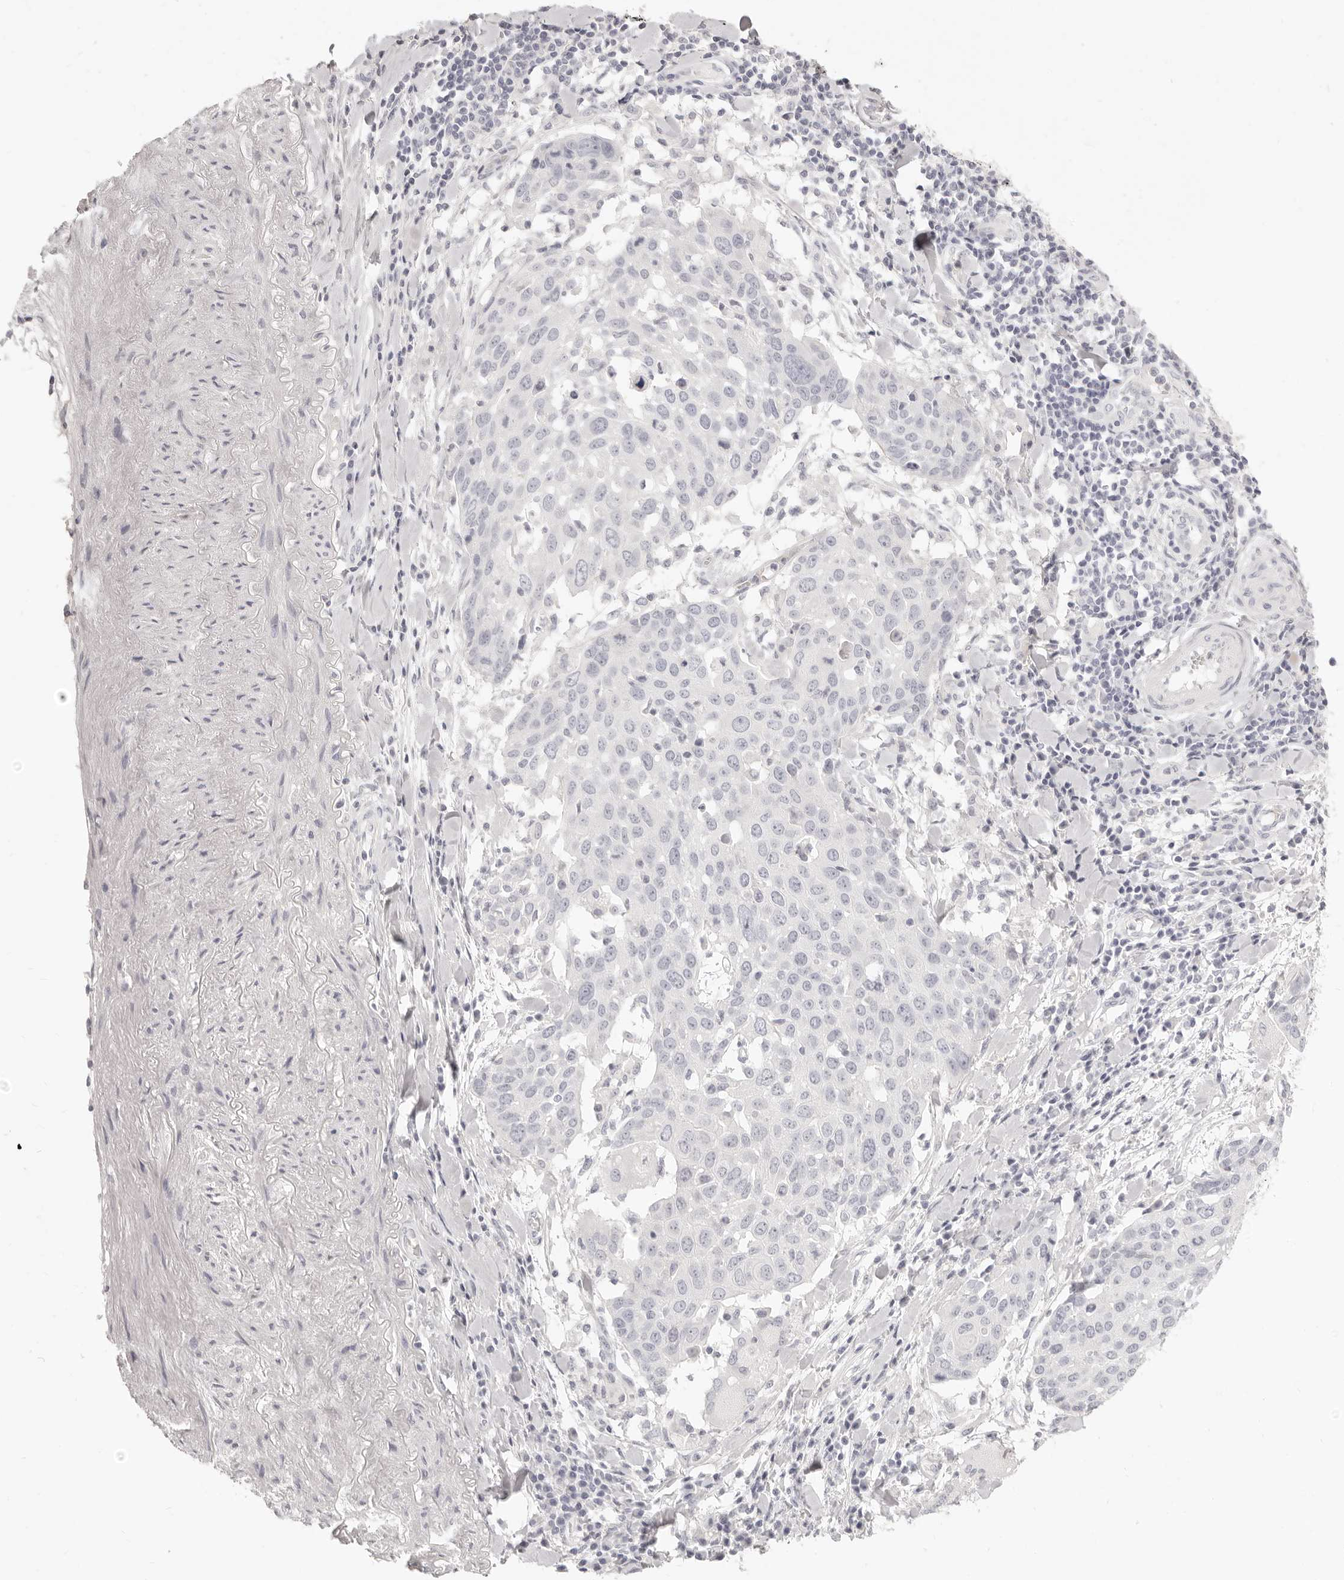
{"staining": {"intensity": "negative", "quantity": "none", "location": "none"}, "tissue": "lung cancer", "cell_type": "Tumor cells", "image_type": "cancer", "snomed": [{"axis": "morphology", "description": "Squamous cell carcinoma, NOS"}, {"axis": "topography", "description": "Lung"}], "caption": "An immunohistochemistry micrograph of lung cancer (squamous cell carcinoma) is shown. There is no staining in tumor cells of lung cancer (squamous cell carcinoma).", "gene": "FABP1", "patient": {"sex": "male", "age": 65}}